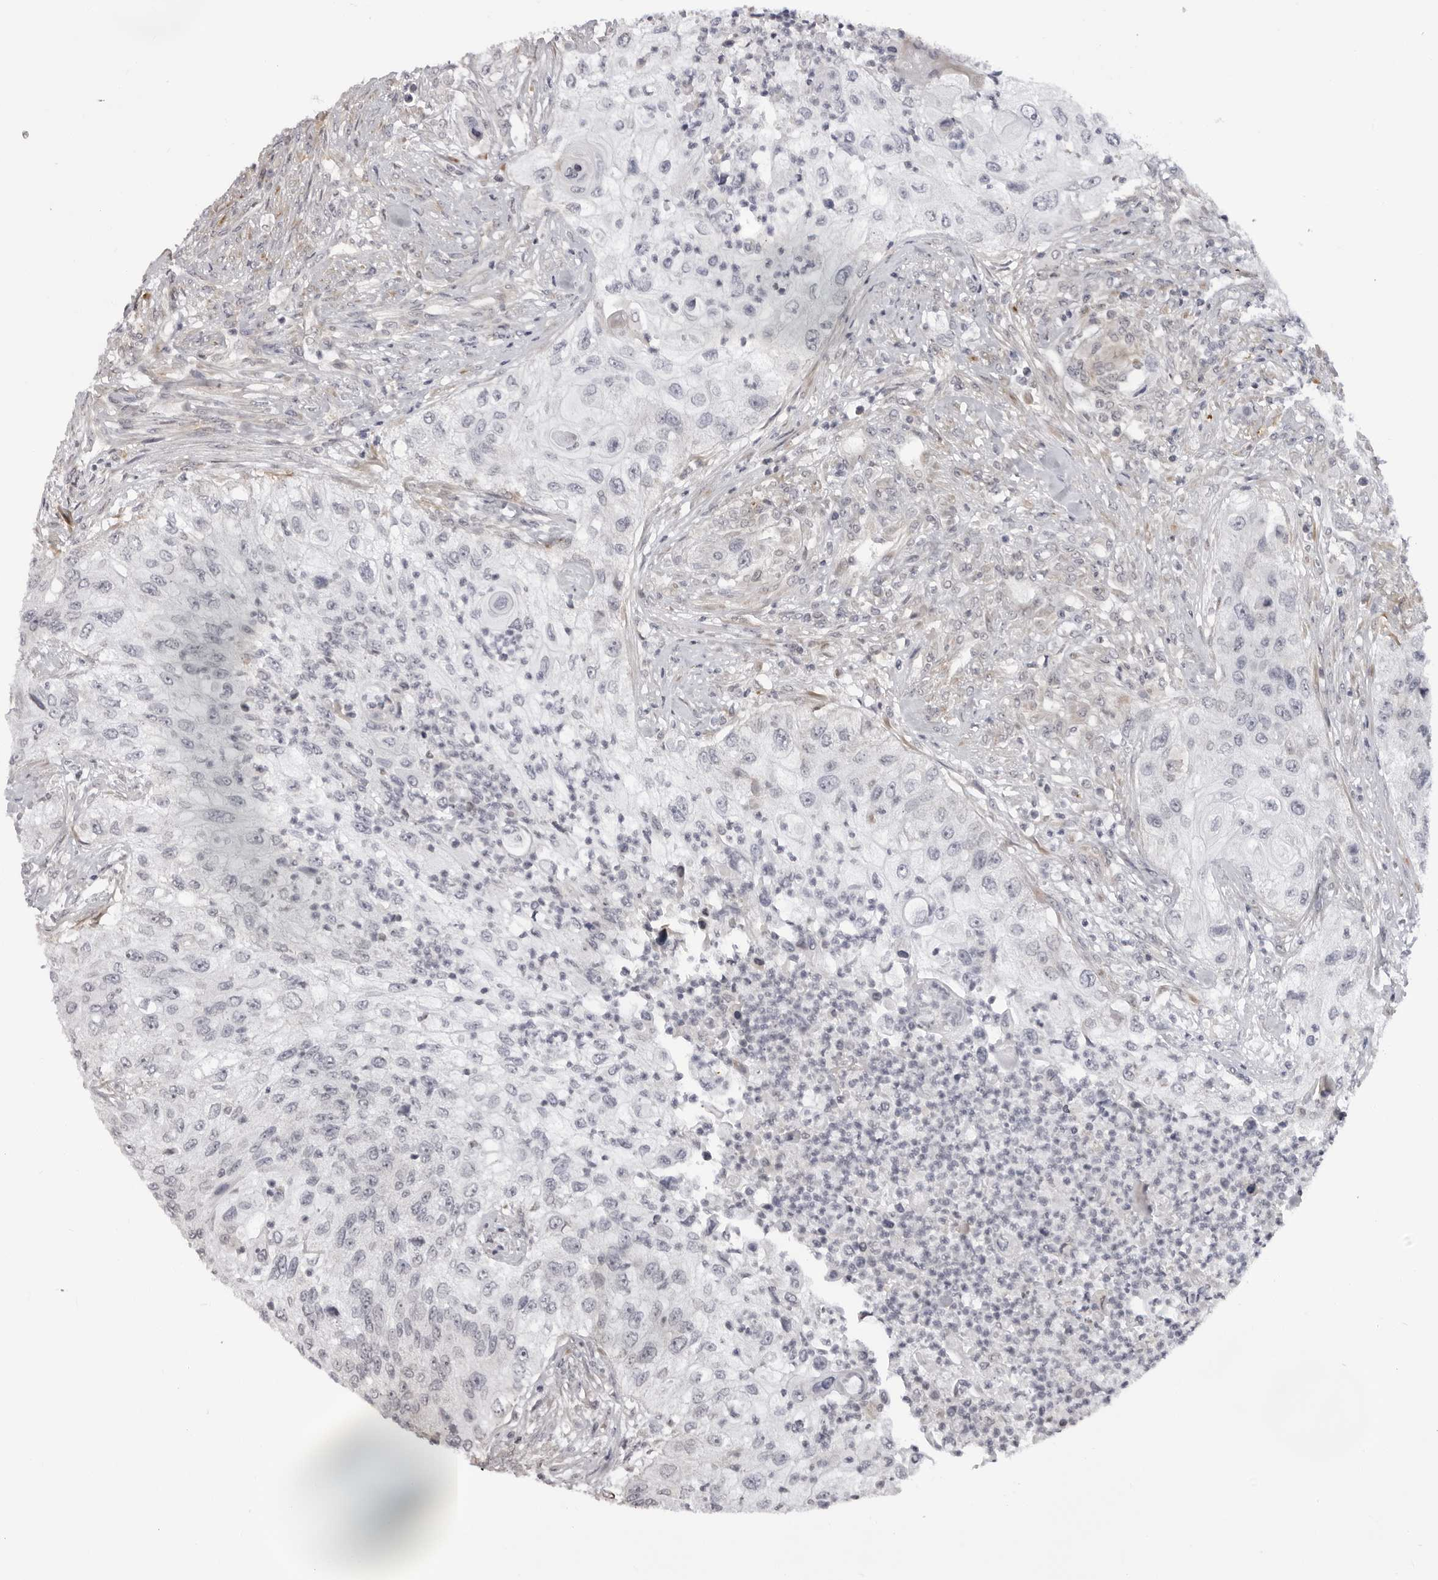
{"staining": {"intensity": "negative", "quantity": "none", "location": "none"}, "tissue": "urothelial cancer", "cell_type": "Tumor cells", "image_type": "cancer", "snomed": [{"axis": "morphology", "description": "Urothelial carcinoma, High grade"}, {"axis": "topography", "description": "Urinary bladder"}], "caption": "This is an immunohistochemistry image of human urothelial cancer. There is no expression in tumor cells.", "gene": "SRGAP2", "patient": {"sex": "female", "age": 60}}